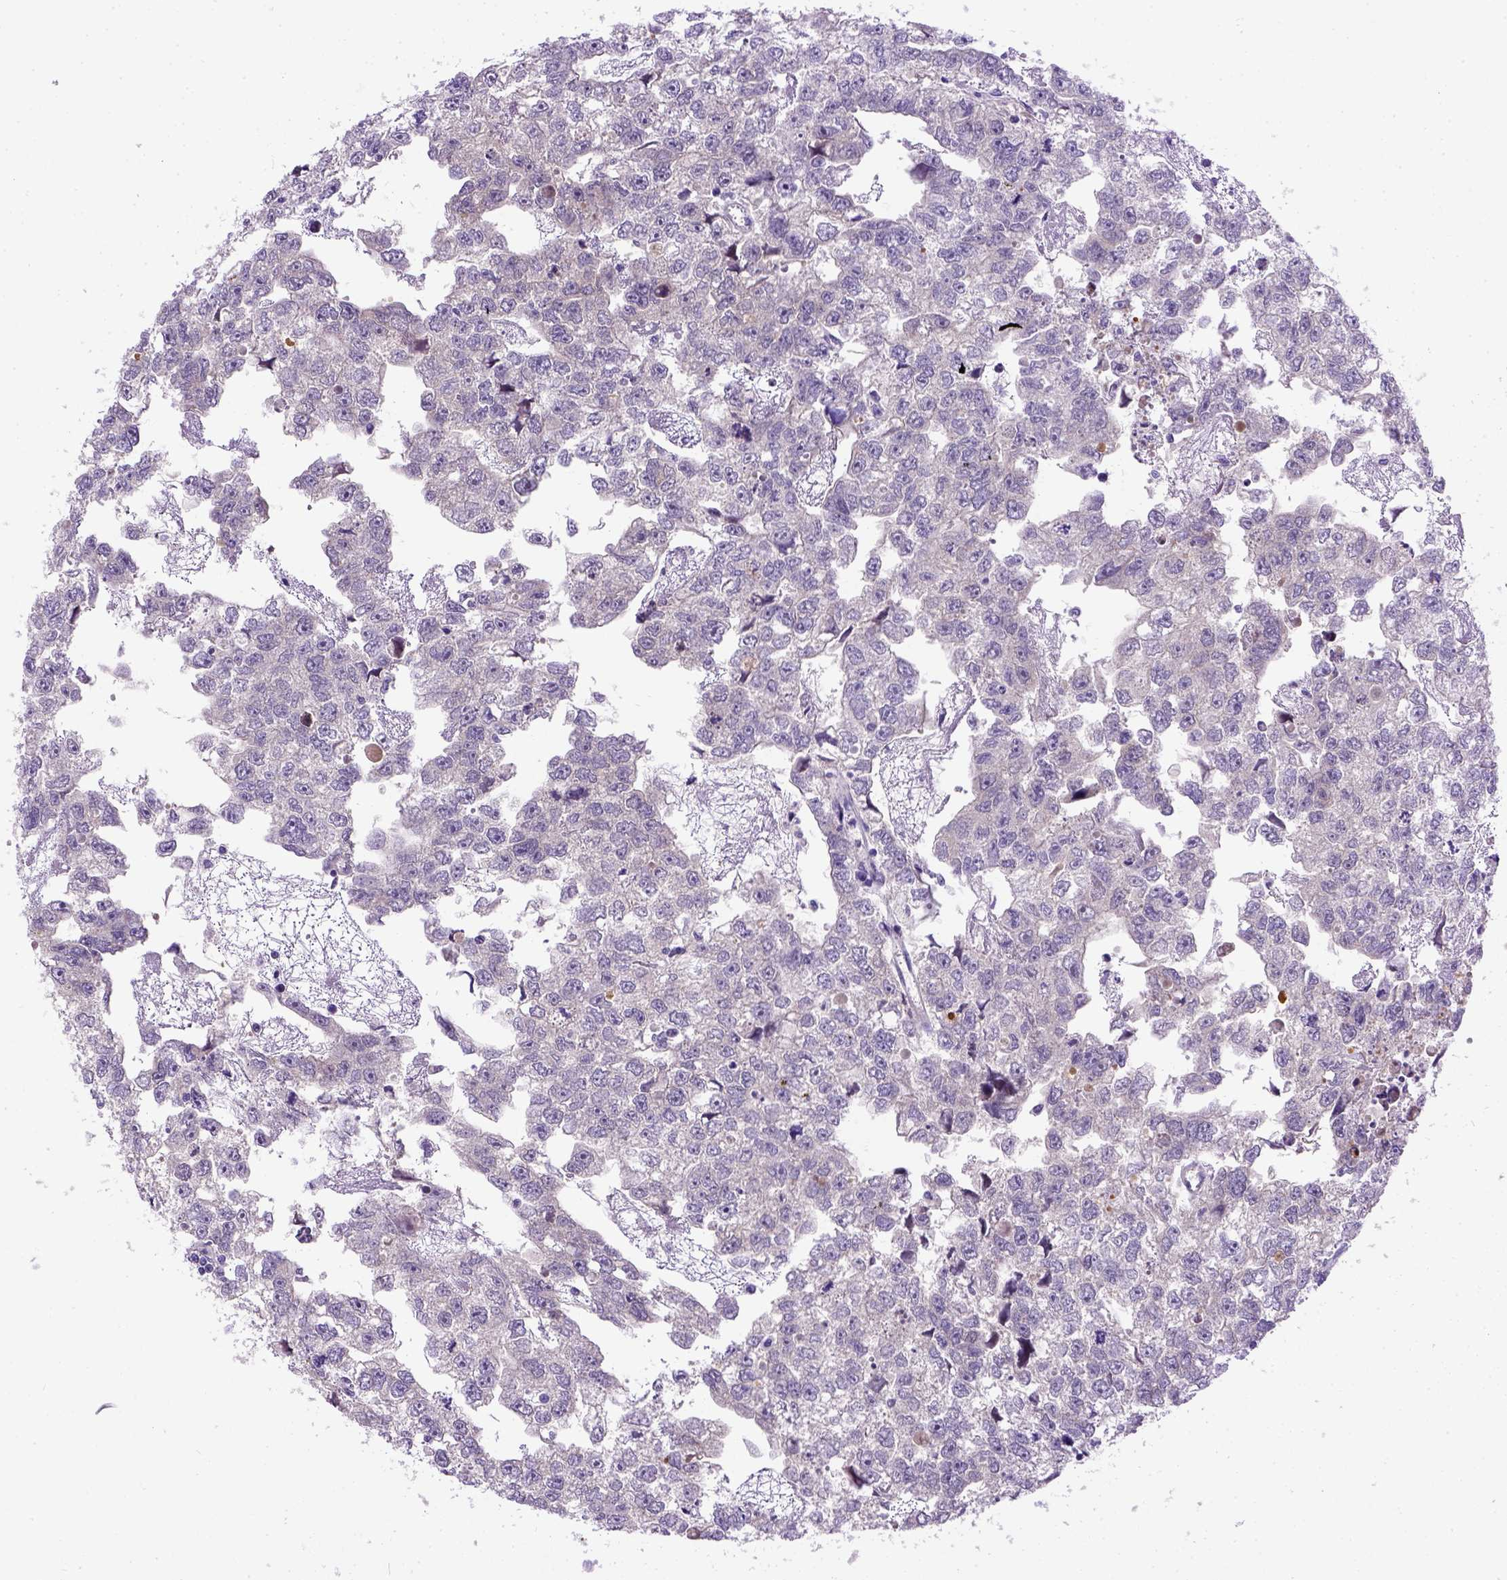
{"staining": {"intensity": "weak", "quantity": "25%-75%", "location": "cytoplasmic/membranous"}, "tissue": "testis cancer", "cell_type": "Tumor cells", "image_type": "cancer", "snomed": [{"axis": "morphology", "description": "Carcinoma, Embryonal, NOS"}, {"axis": "morphology", "description": "Teratoma, malignant, NOS"}, {"axis": "topography", "description": "Testis"}], "caption": "Immunohistochemical staining of testis cancer (malignant teratoma) displays low levels of weak cytoplasmic/membranous staining in about 25%-75% of tumor cells.", "gene": "NEK5", "patient": {"sex": "male", "age": 44}}